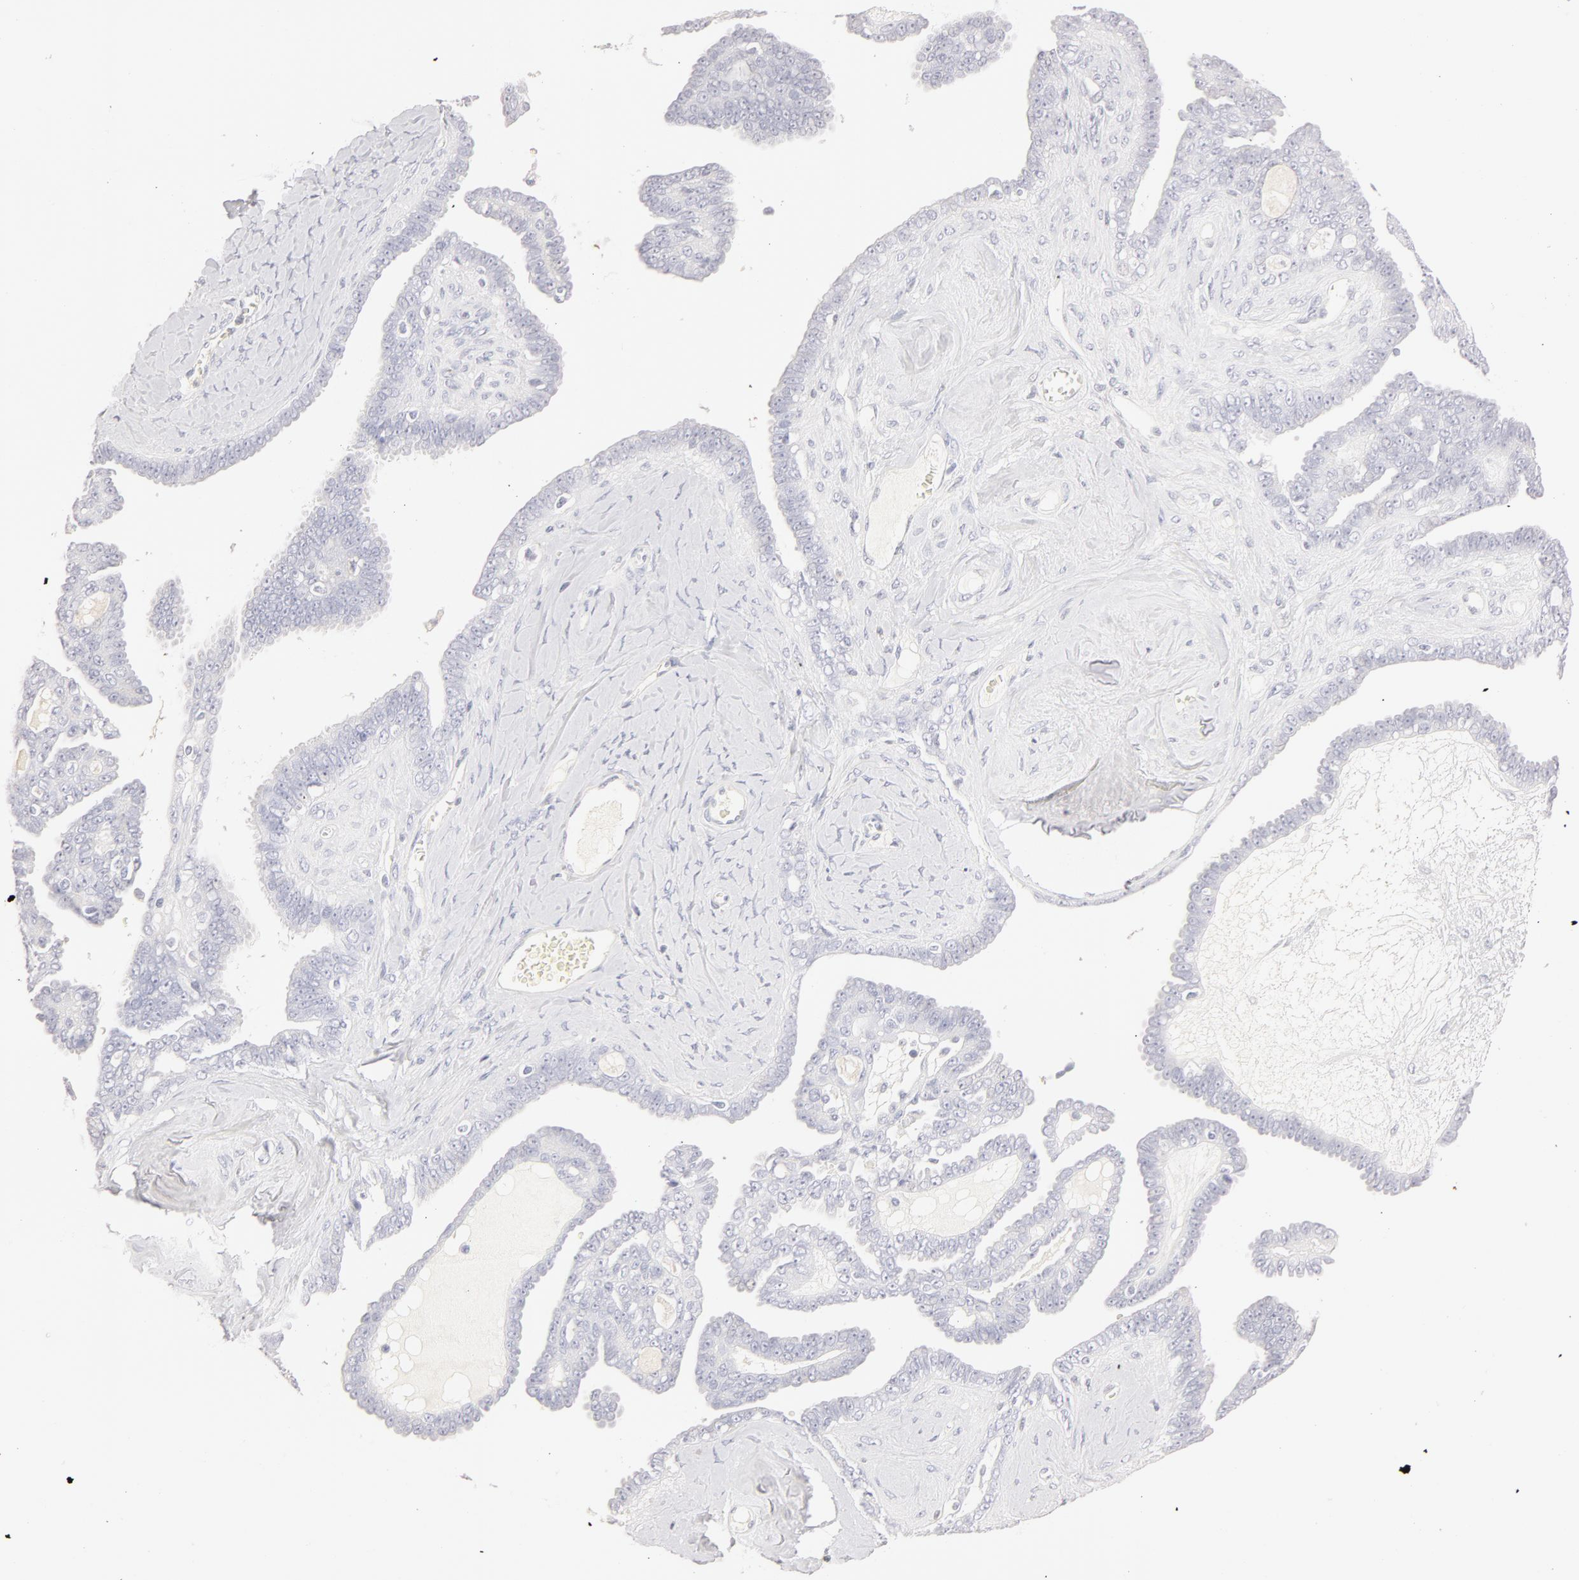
{"staining": {"intensity": "negative", "quantity": "none", "location": "none"}, "tissue": "ovarian cancer", "cell_type": "Tumor cells", "image_type": "cancer", "snomed": [{"axis": "morphology", "description": "Cystadenocarcinoma, serous, NOS"}, {"axis": "topography", "description": "Ovary"}], "caption": "Immunohistochemistry photomicrograph of human ovarian cancer (serous cystadenocarcinoma) stained for a protein (brown), which exhibits no positivity in tumor cells.", "gene": "LGALS7B", "patient": {"sex": "female", "age": 71}}